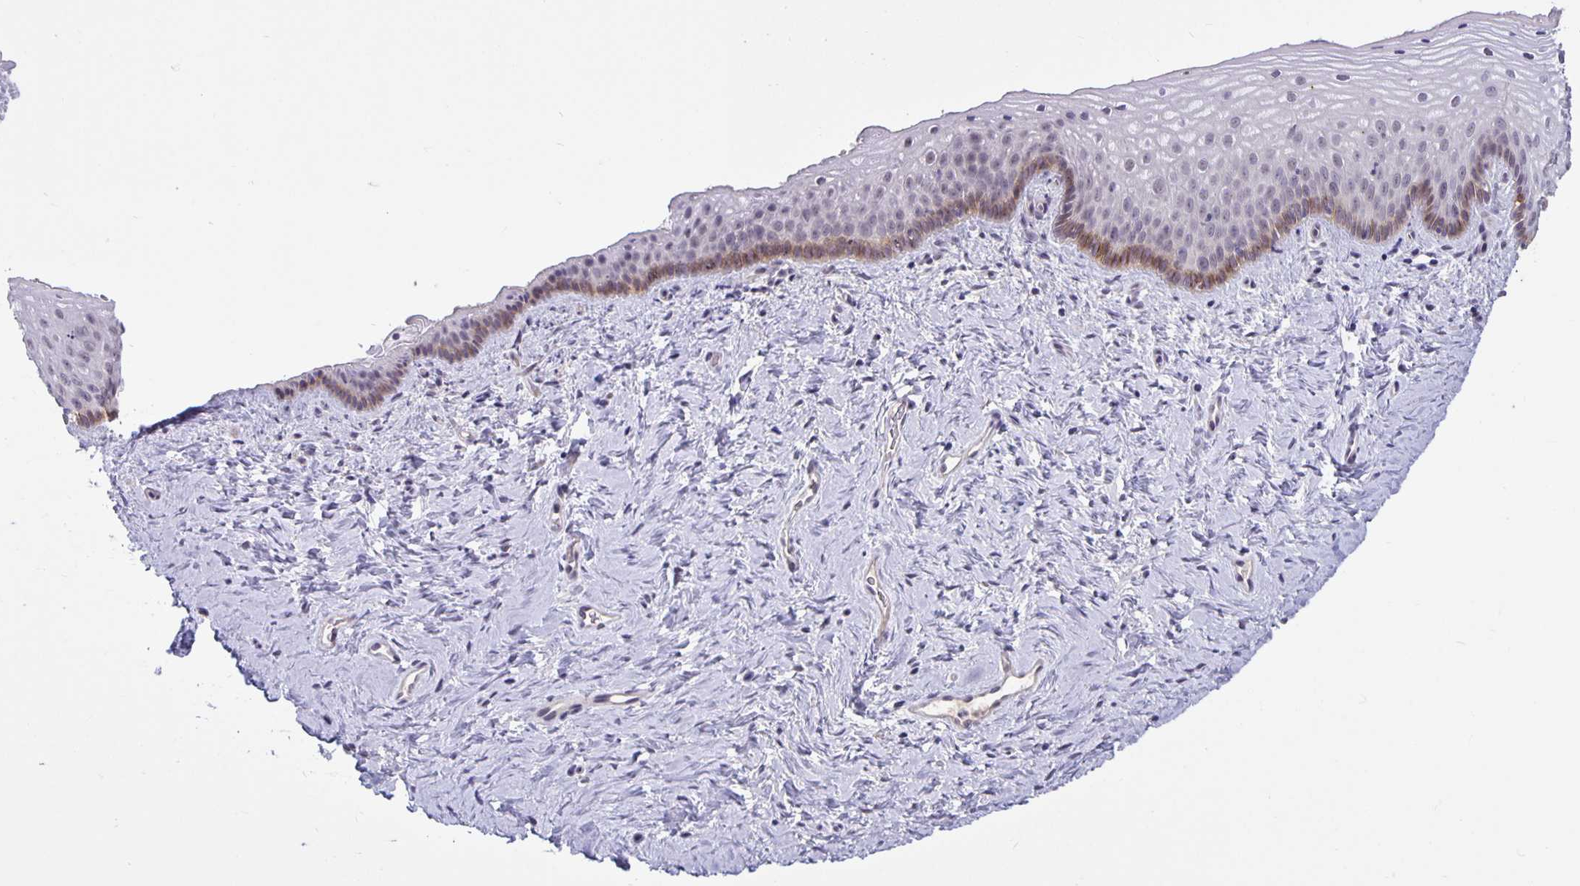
{"staining": {"intensity": "weak", "quantity": "<25%", "location": "cytoplasmic/membranous"}, "tissue": "vagina", "cell_type": "Squamous epithelial cells", "image_type": "normal", "snomed": [{"axis": "morphology", "description": "Normal tissue, NOS"}, {"axis": "topography", "description": "Vagina"}], "caption": "The IHC micrograph has no significant positivity in squamous epithelial cells of vagina. The staining is performed using DAB brown chromogen with nuclei counter-stained in using hematoxylin.", "gene": "ARVCF", "patient": {"sex": "female", "age": 45}}